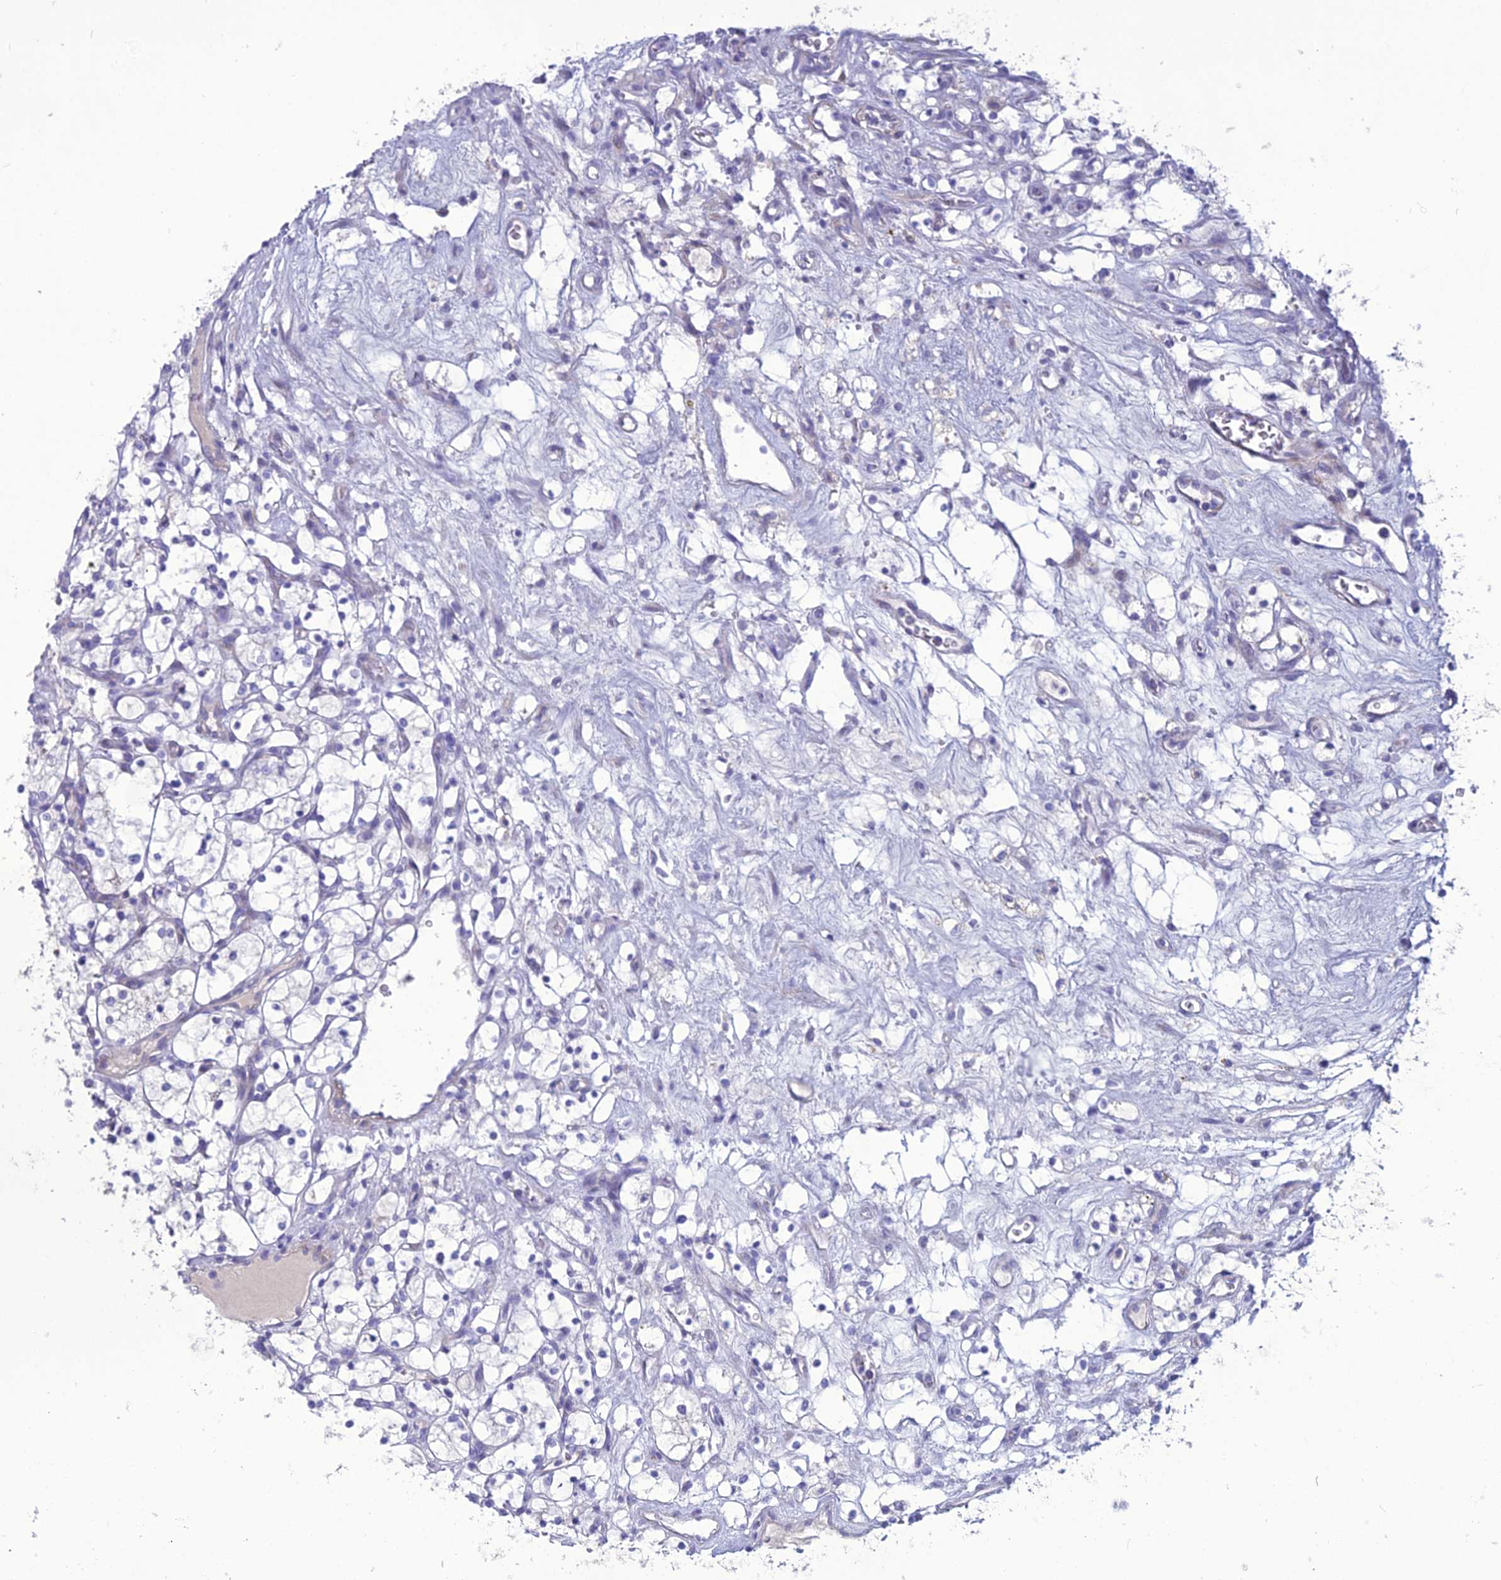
{"staining": {"intensity": "negative", "quantity": "none", "location": "none"}, "tissue": "renal cancer", "cell_type": "Tumor cells", "image_type": "cancer", "snomed": [{"axis": "morphology", "description": "Adenocarcinoma, NOS"}, {"axis": "topography", "description": "Kidney"}], "caption": "An immunohistochemistry (IHC) micrograph of adenocarcinoma (renal) is shown. There is no staining in tumor cells of adenocarcinoma (renal). The staining is performed using DAB brown chromogen with nuclei counter-stained in using hematoxylin.", "gene": "OR56B1", "patient": {"sex": "female", "age": 69}}